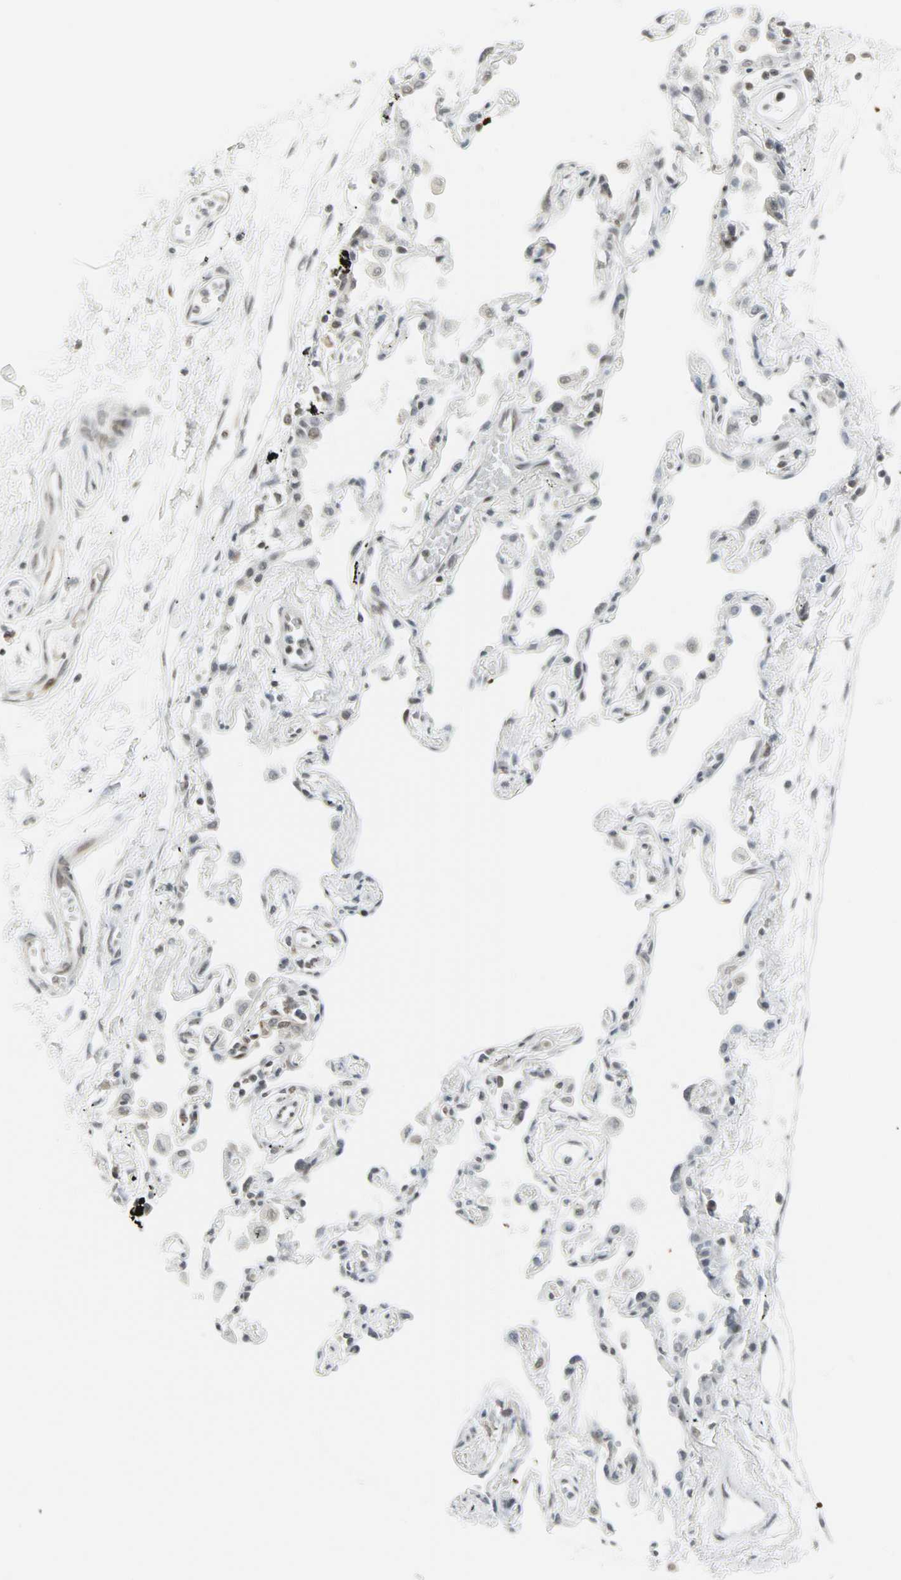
{"staining": {"intensity": "negative", "quantity": "none", "location": "none"}, "tissue": "adipose tissue", "cell_type": "Adipocytes", "image_type": "normal", "snomed": [{"axis": "morphology", "description": "Normal tissue, NOS"}, {"axis": "morphology", "description": "Adenocarcinoma, NOS"}, {"axis": "topography", "description": "Cartilage tissue"}, {"axis": "topography", "description": "Bronchus"}, {"axis": "topography", "description": "Lung"}], "caption": "A photomicrograph of adipose tissue stained for a protein shows no brown staining in adipocytes.", "gene": "CBLC", "patient": {"sex": "female", "age": 67}}